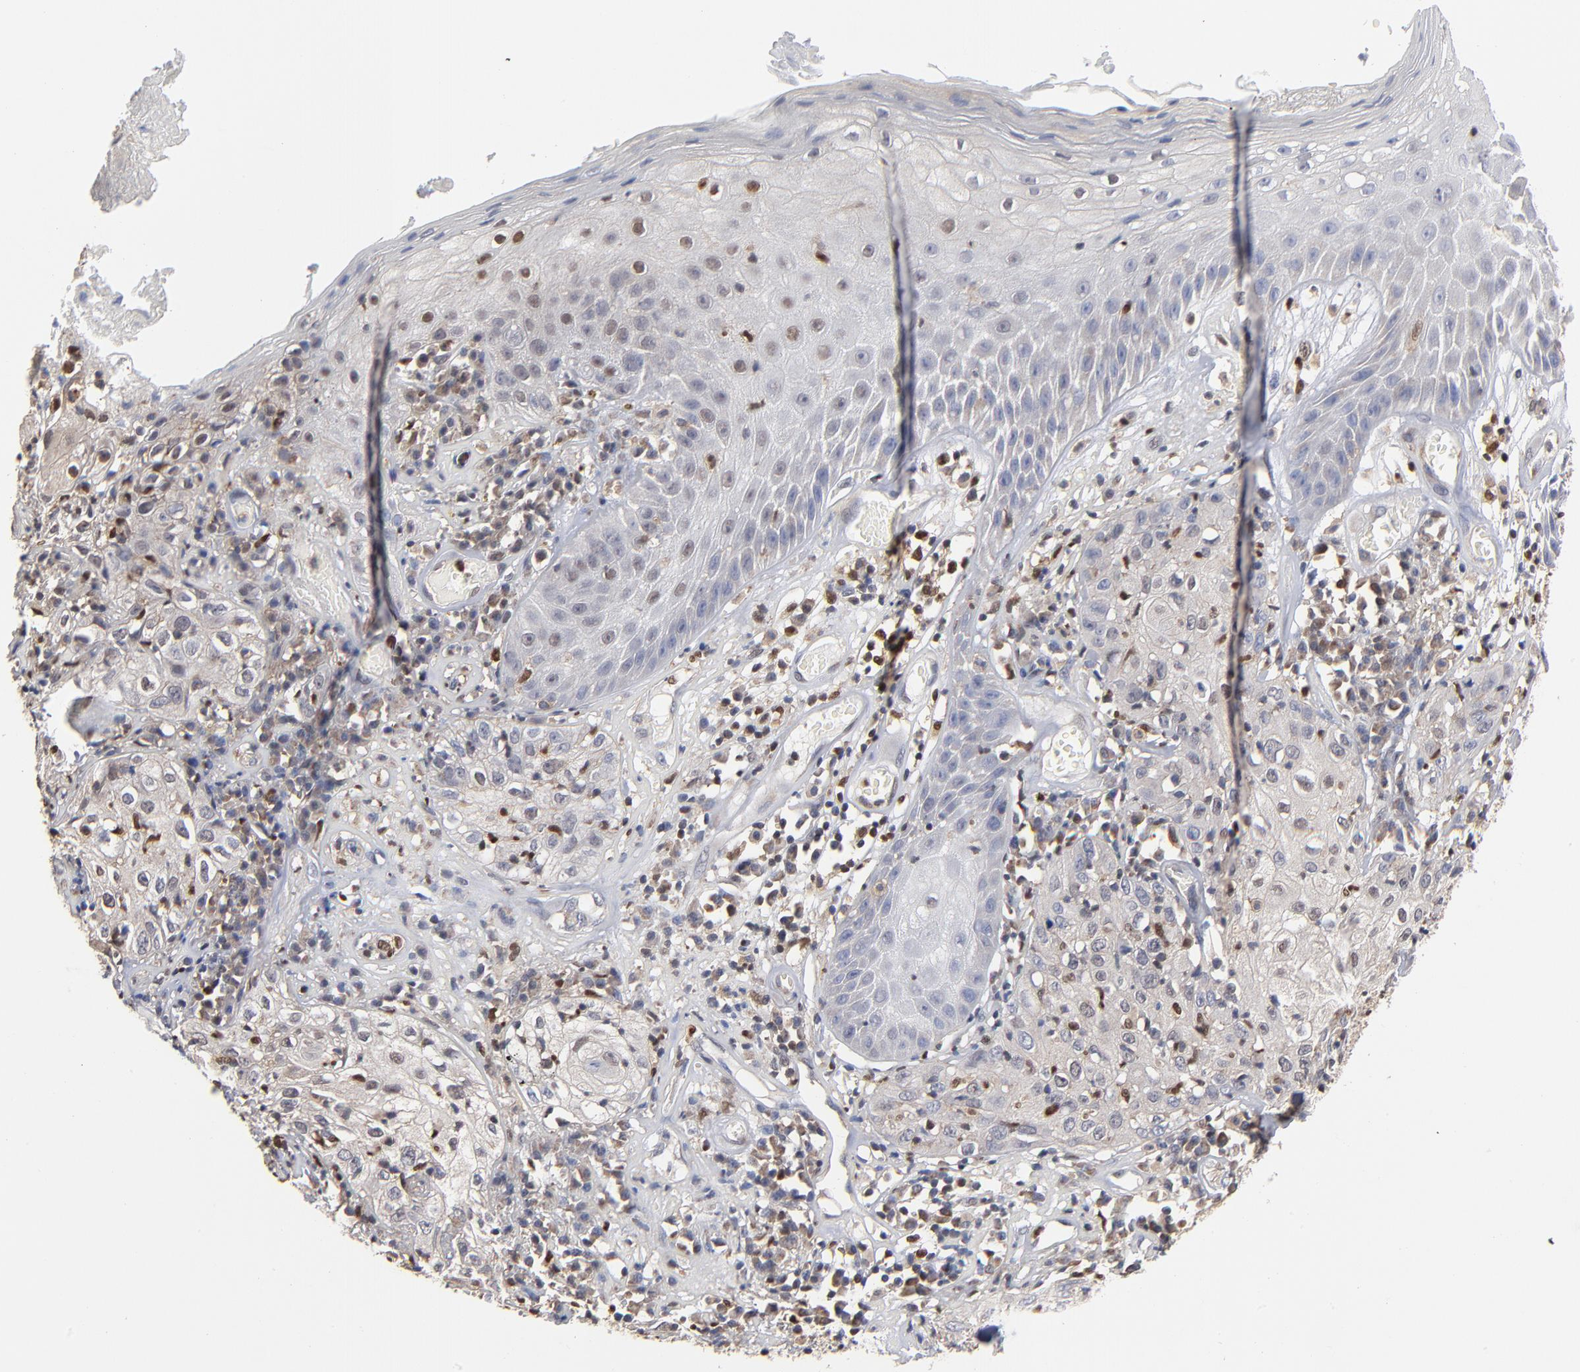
{"staining": {"intensity": "weak", "quantity": "<25%", "location": "nuclear"}, "tissue": "skin cancer", "cell_type": "Tumor cells", "image_type": "cancer", "snomed": [{"axis": "morphology", "description": "Squamous cell carcinoma, NOS"}, {"axis": "topography", "description": "Skin"}], "caption": "An image of skin cancer (squamous cell carcinoma) stained for a protein displays no brown staining in tumor cells.", "gene": "ARHGEF6", "patient": {"sex": "male", "age": 65}}